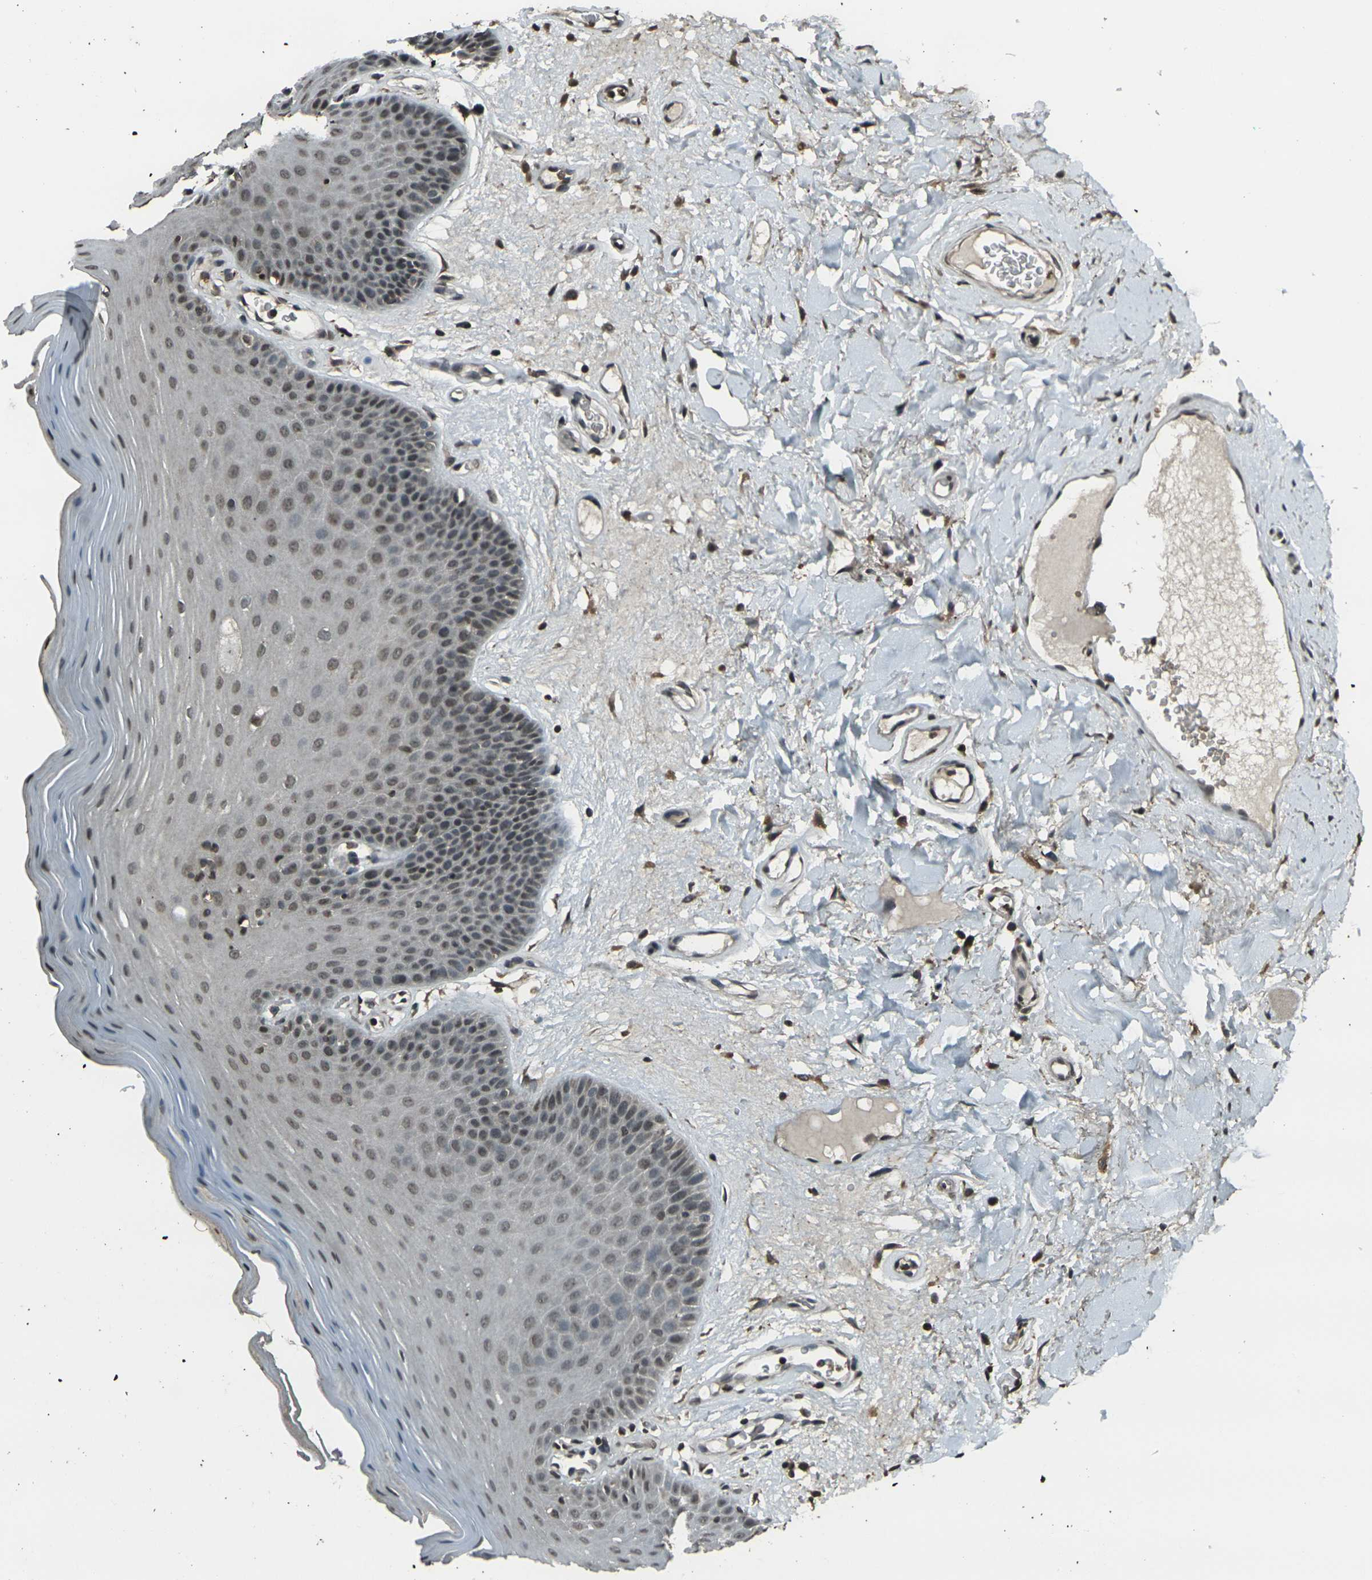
{"staining": {"intensity": "moderate", "quantity": "25%-75%", "location": "nuclear"}, "tissue": "oral mucosa", "cell_type": "Squamous epithelial cells", "image_type": "normal", "snomed": [{"axis": "morphology", "description": "Normal tissue, NOS"}, {"axis": "morphology", "description": "Squamous cell carcinoma, NOS"}, {"axis": "topography", "description": "Skeletal muscle"}, {"axis": "topography", "description": "Adipose tissue"}, {"axis": "topography", "description": "Vascular tissue"}, {"axis": "topography", "description": "Oral tissue"}, {"axis": "topography", "description": "Peripheral nerve tissue"}, {"axis": "topography", "description": "Head-Neck"}], "caption": "Protein analysis of benign oral mucosa displays moderate nuclear staining in approximately 25%-75% of squamous epithelial cells.", "gene": "PRPF8", "patient": {"sex": "male", "age": 71}}